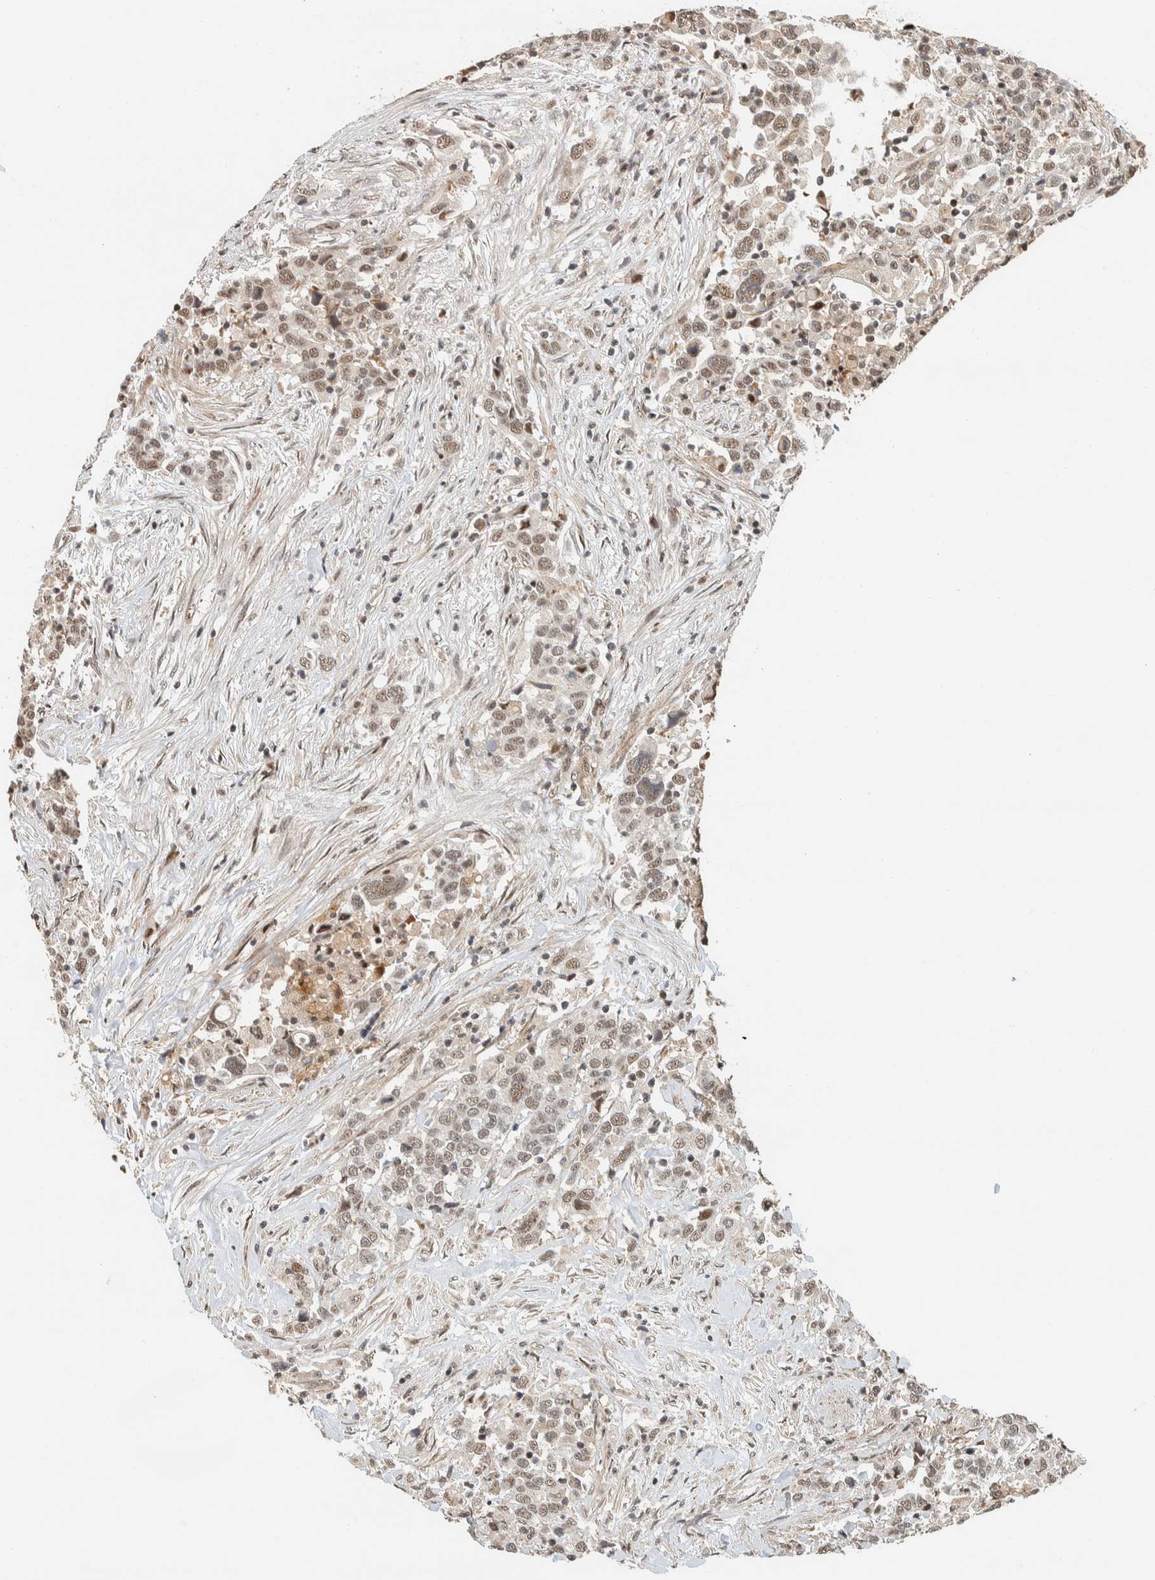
{"staining": {"intensity": "weak", "quantity": ">75%", "location": "nuclear"}, "tissue": "urothelial cancer", "cell_type": "Tumor cells", "image_type": "cancer", "snomed": [{"axis": "morphology", "description": "Urothelial carcinoma, High grade"}, {"axis": "topography", "description": "Urinary bladder"}], "caption": "Human urothelial cancer stained with a brown dye reveals weak nuclear positive staining in approximately >75% of tumor cells.", "gene": "SIK1", "patient": {"sex": "male", "age": 61}}